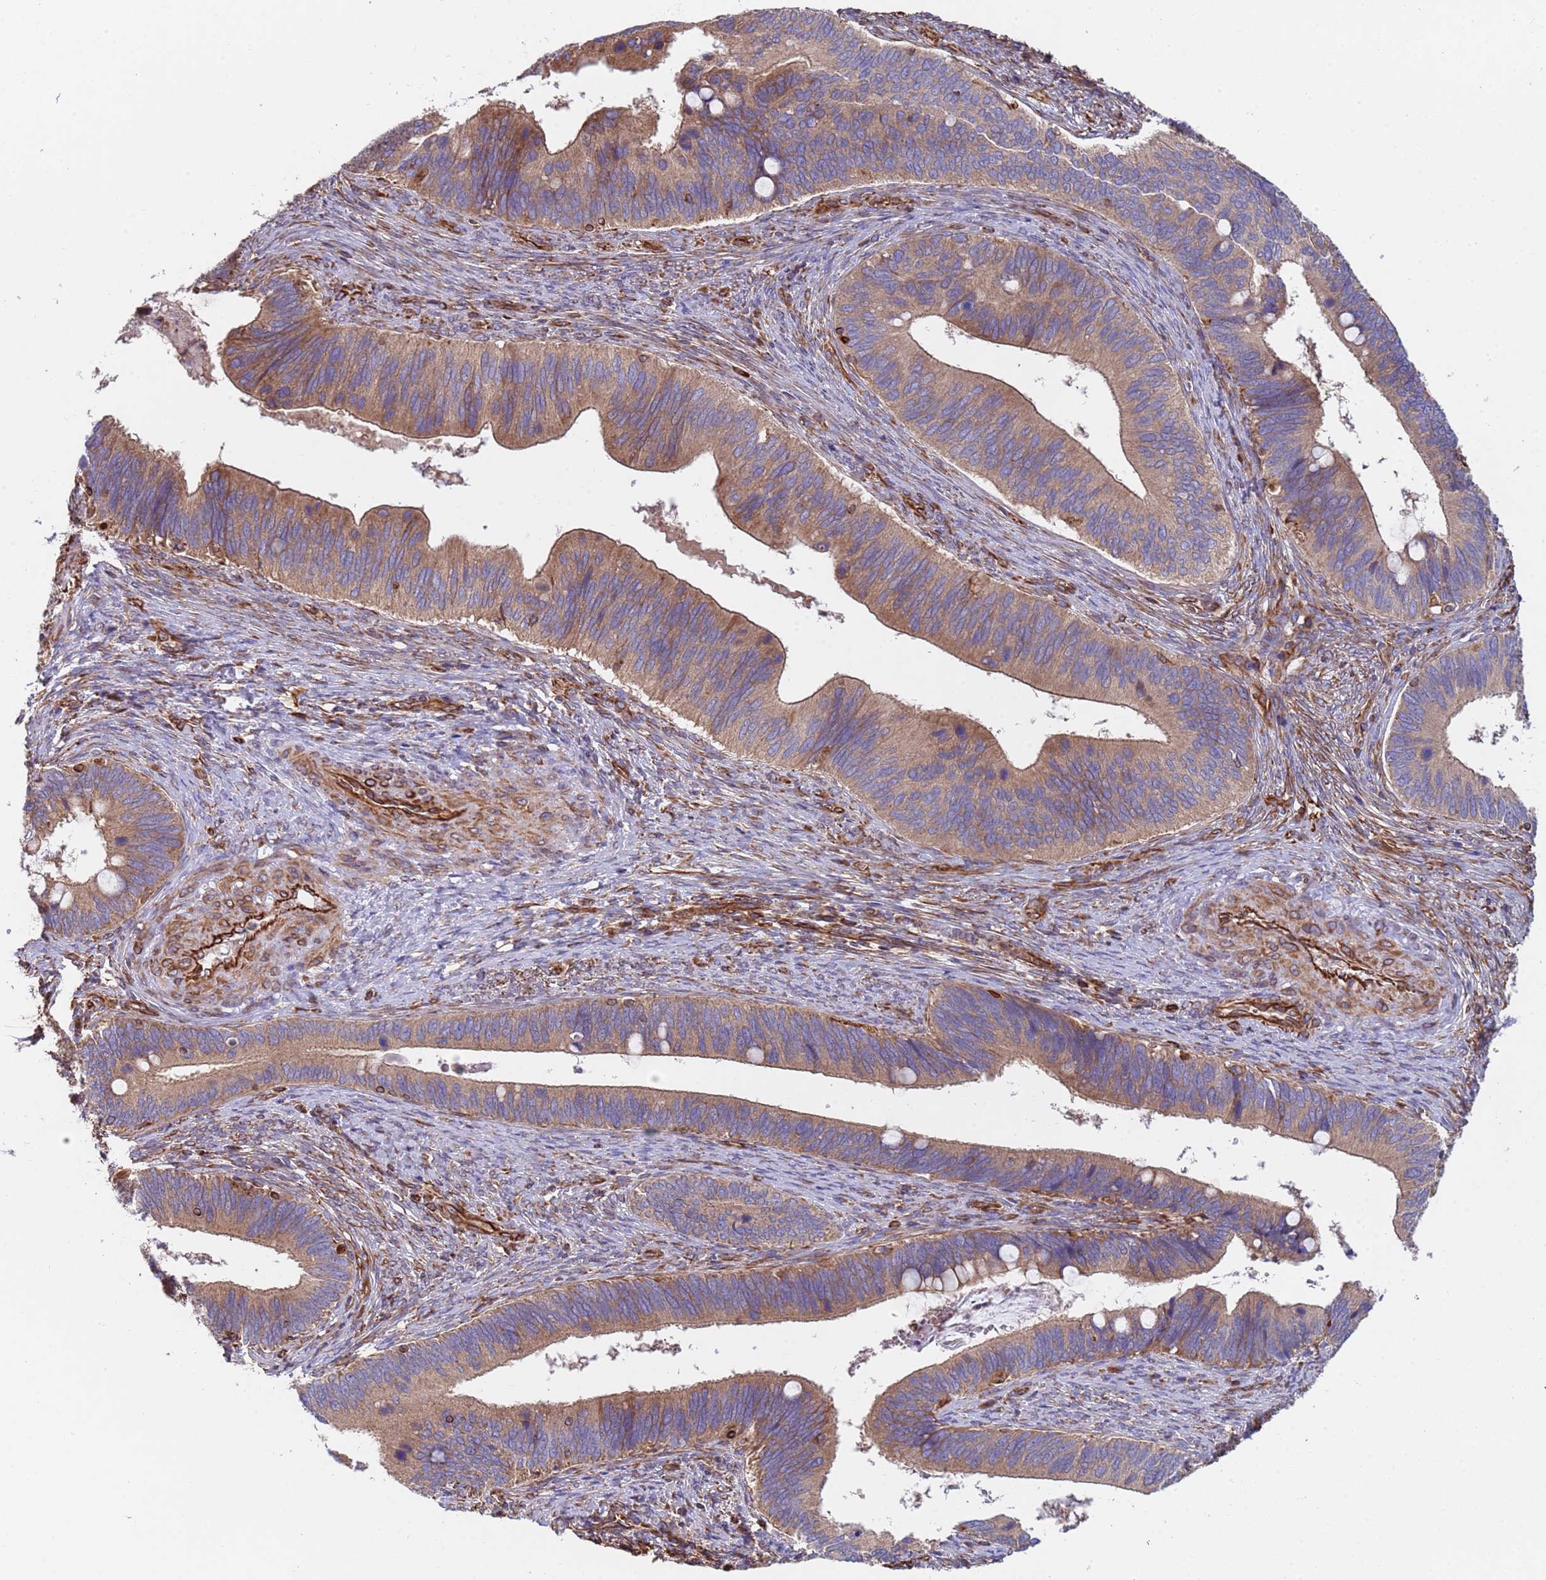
{"staining": {"intensity": "moderate", "quantity": ">75%", "location": "cytoplasmic/membranous"}, "tissue": "cervical cancer", "cell_type": "Tumor cells", "image_type": "cancer", "snomed": [{"axis": "morphology", "description": "Adenocarcinoma, NOS"}, {"axis": "topography", "description": "Cervix"}], "caption": "Immunohistochemistry (IHC) staining of cervical cancer, which demonstrates medium levels of moderate cytoplasmic/membranous staining in about >75% of tumor cells indicating moderate cytoplasmic/membranous protein expression. The staining was performed using DAB (brown) for protein detection and nuclei were counterstained in hematoxylin (blue).", "gene": "NUDT12", "patient": {"sex": "female", "age": 42}}